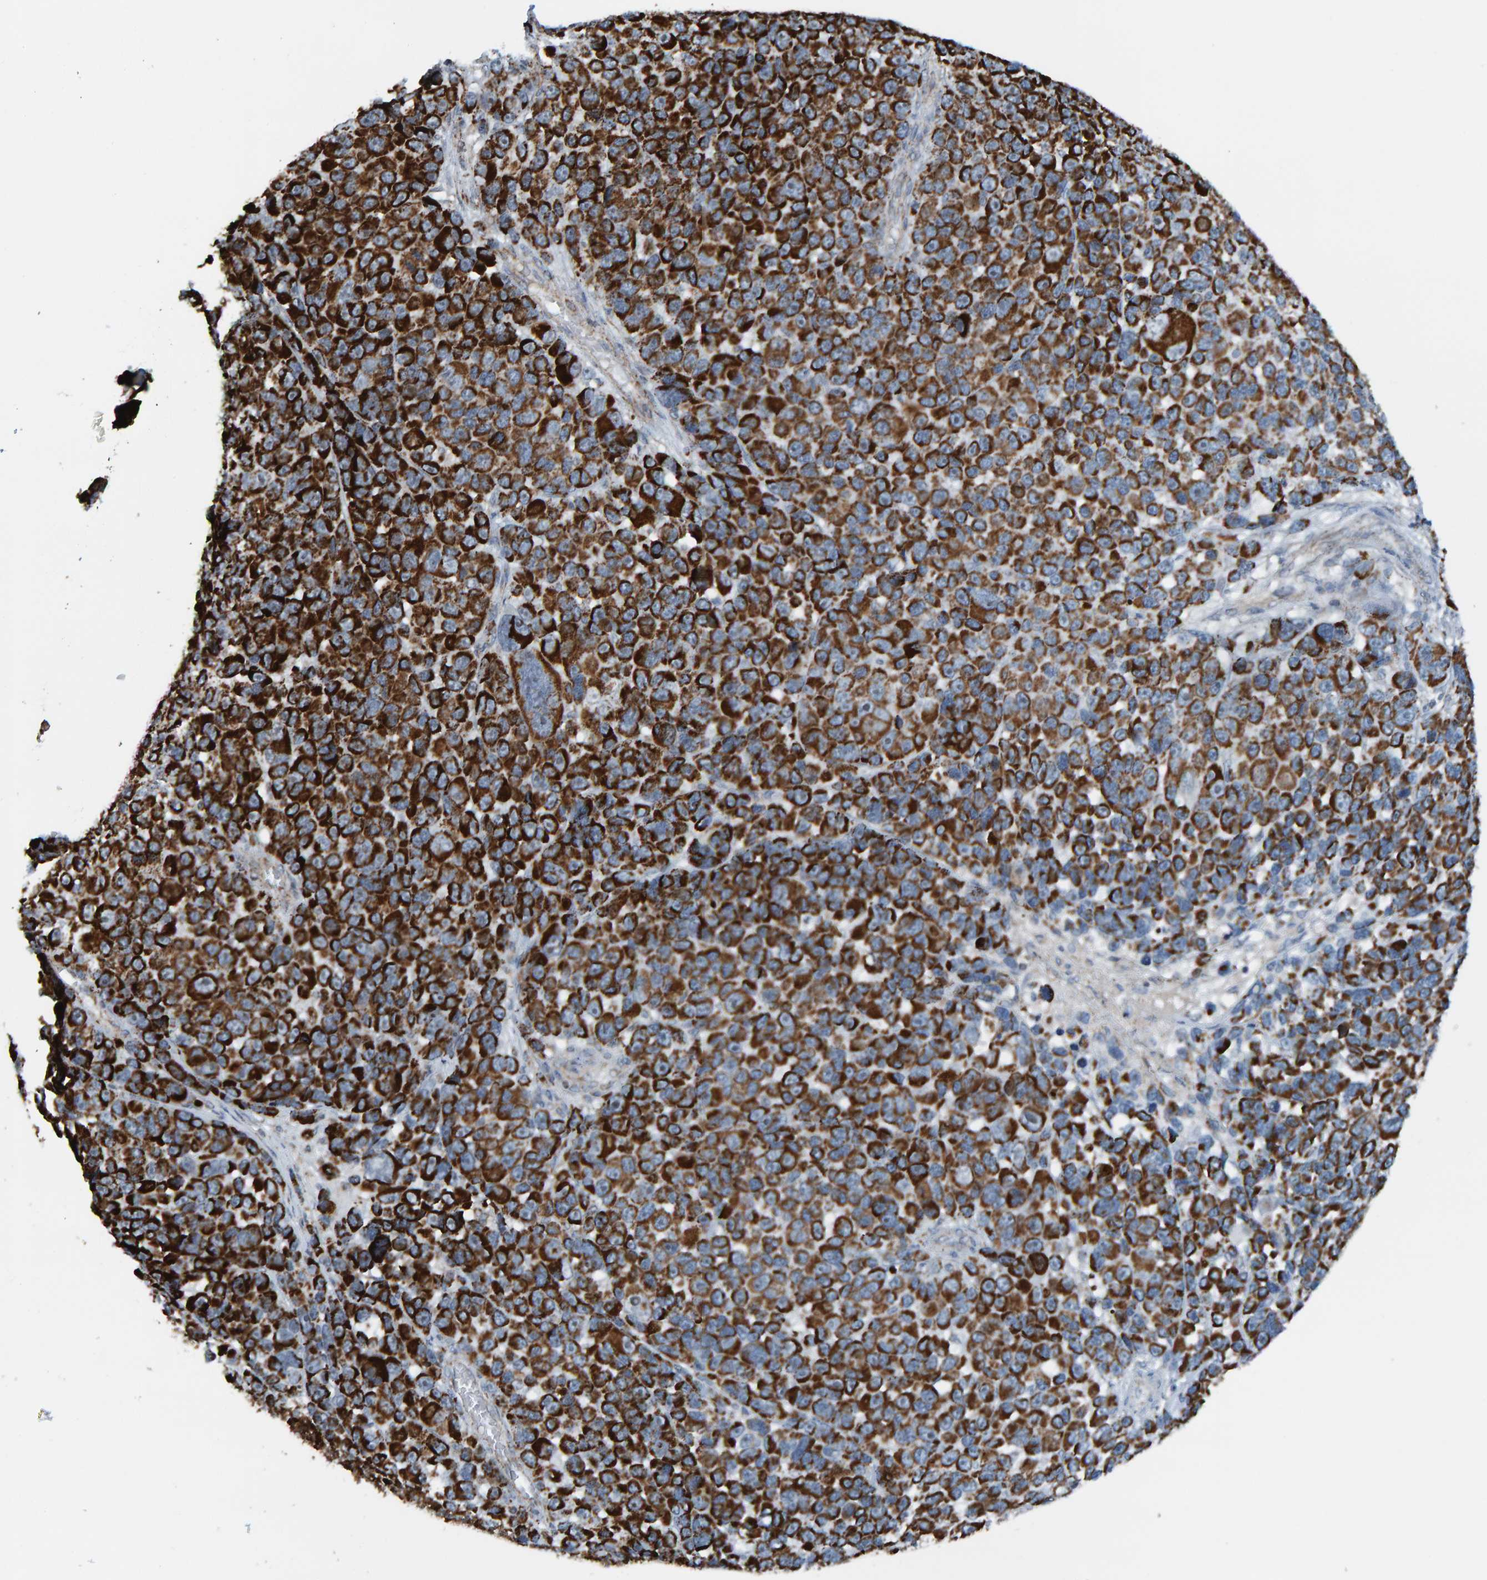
{"staining": {"intensity": "strong", "quantity": ">75%", "location": "cytoplasmic/membranous"}, "tissue": "melanoma", "cell_type": "Tumor cells", "image_type": "cancer", "snomed": [{"axis": "morphology", "description": "Malignant melanoma, NOS"}, {"axis": "topography", "description": "Skin"}], "caption": "Immunohistochemistry (IHC) histopathology image of neoplastic tissue: melanoma stained using immunohistochemistry (IHC) exhibits high levels of strong protein expression localized specifically in the cytoplasmic/membranous of tumor cells, appearing as a cytoplasmic/membranous brown color.", "gene": "ZNF48", "patient": {"sex": "male", "age": 53}}